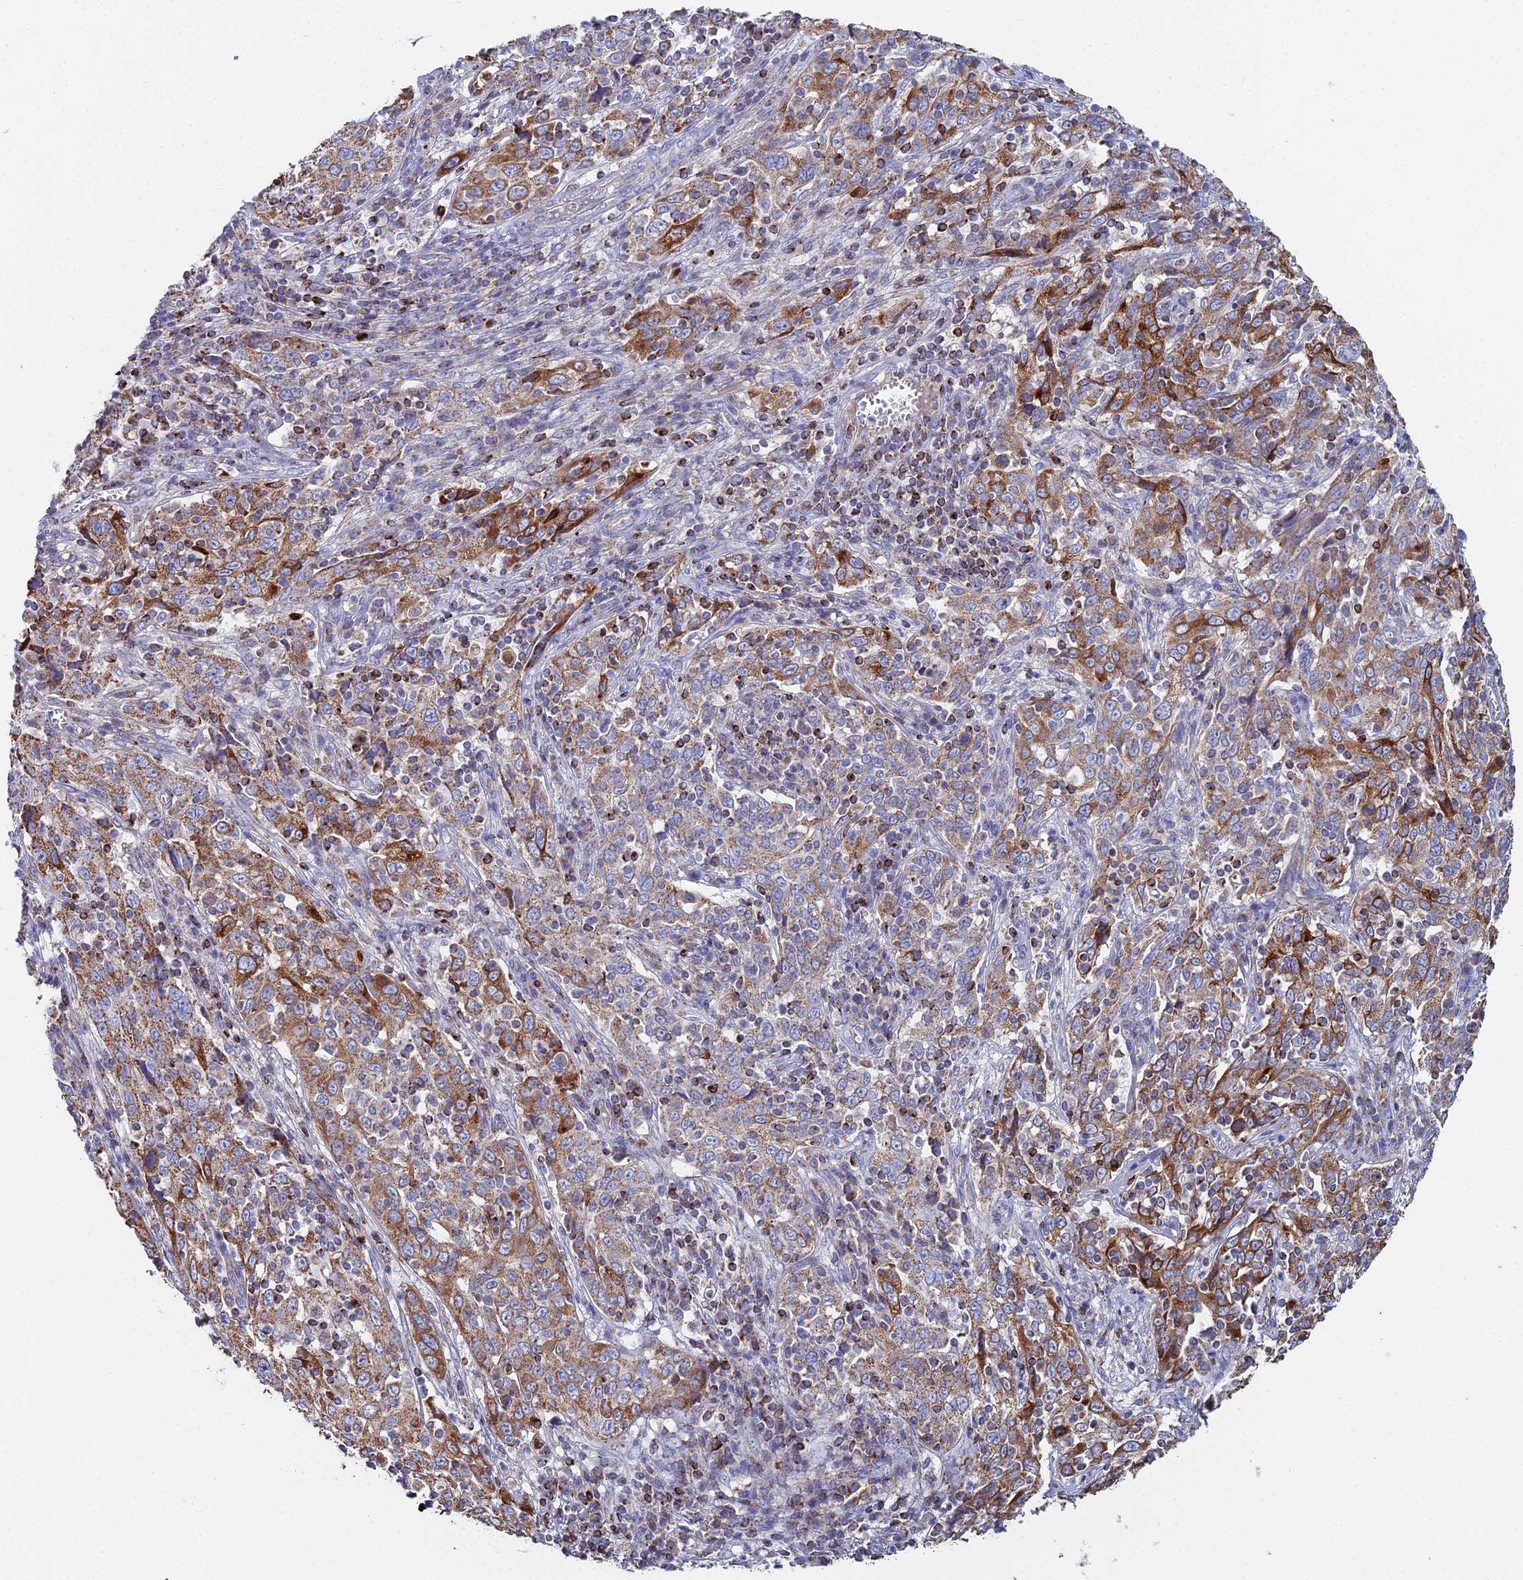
{"staining": {"intensity": "moderate", "quantity": "25%-75%", "location": "cytoplasmic/membranous"}, "tissue": "cervical cancer", "cell_type": "Tumor cells", "image_type": "cancer", "snomed": [{"axis": "morphology", "description": "Squamous cell carcinoma, NOS"}, {"axis": "topography", "description": "Cervix"}], "caption": "Immunohistochemical staining of squamous cell carcinoma (cervical) reveals medium levels of moderate cytoplasmic/membranous protein expression in about 25%-75% of tumor cells.", "gene": "SPOCK2", "patient": {"sex": "female", "age": 46}}